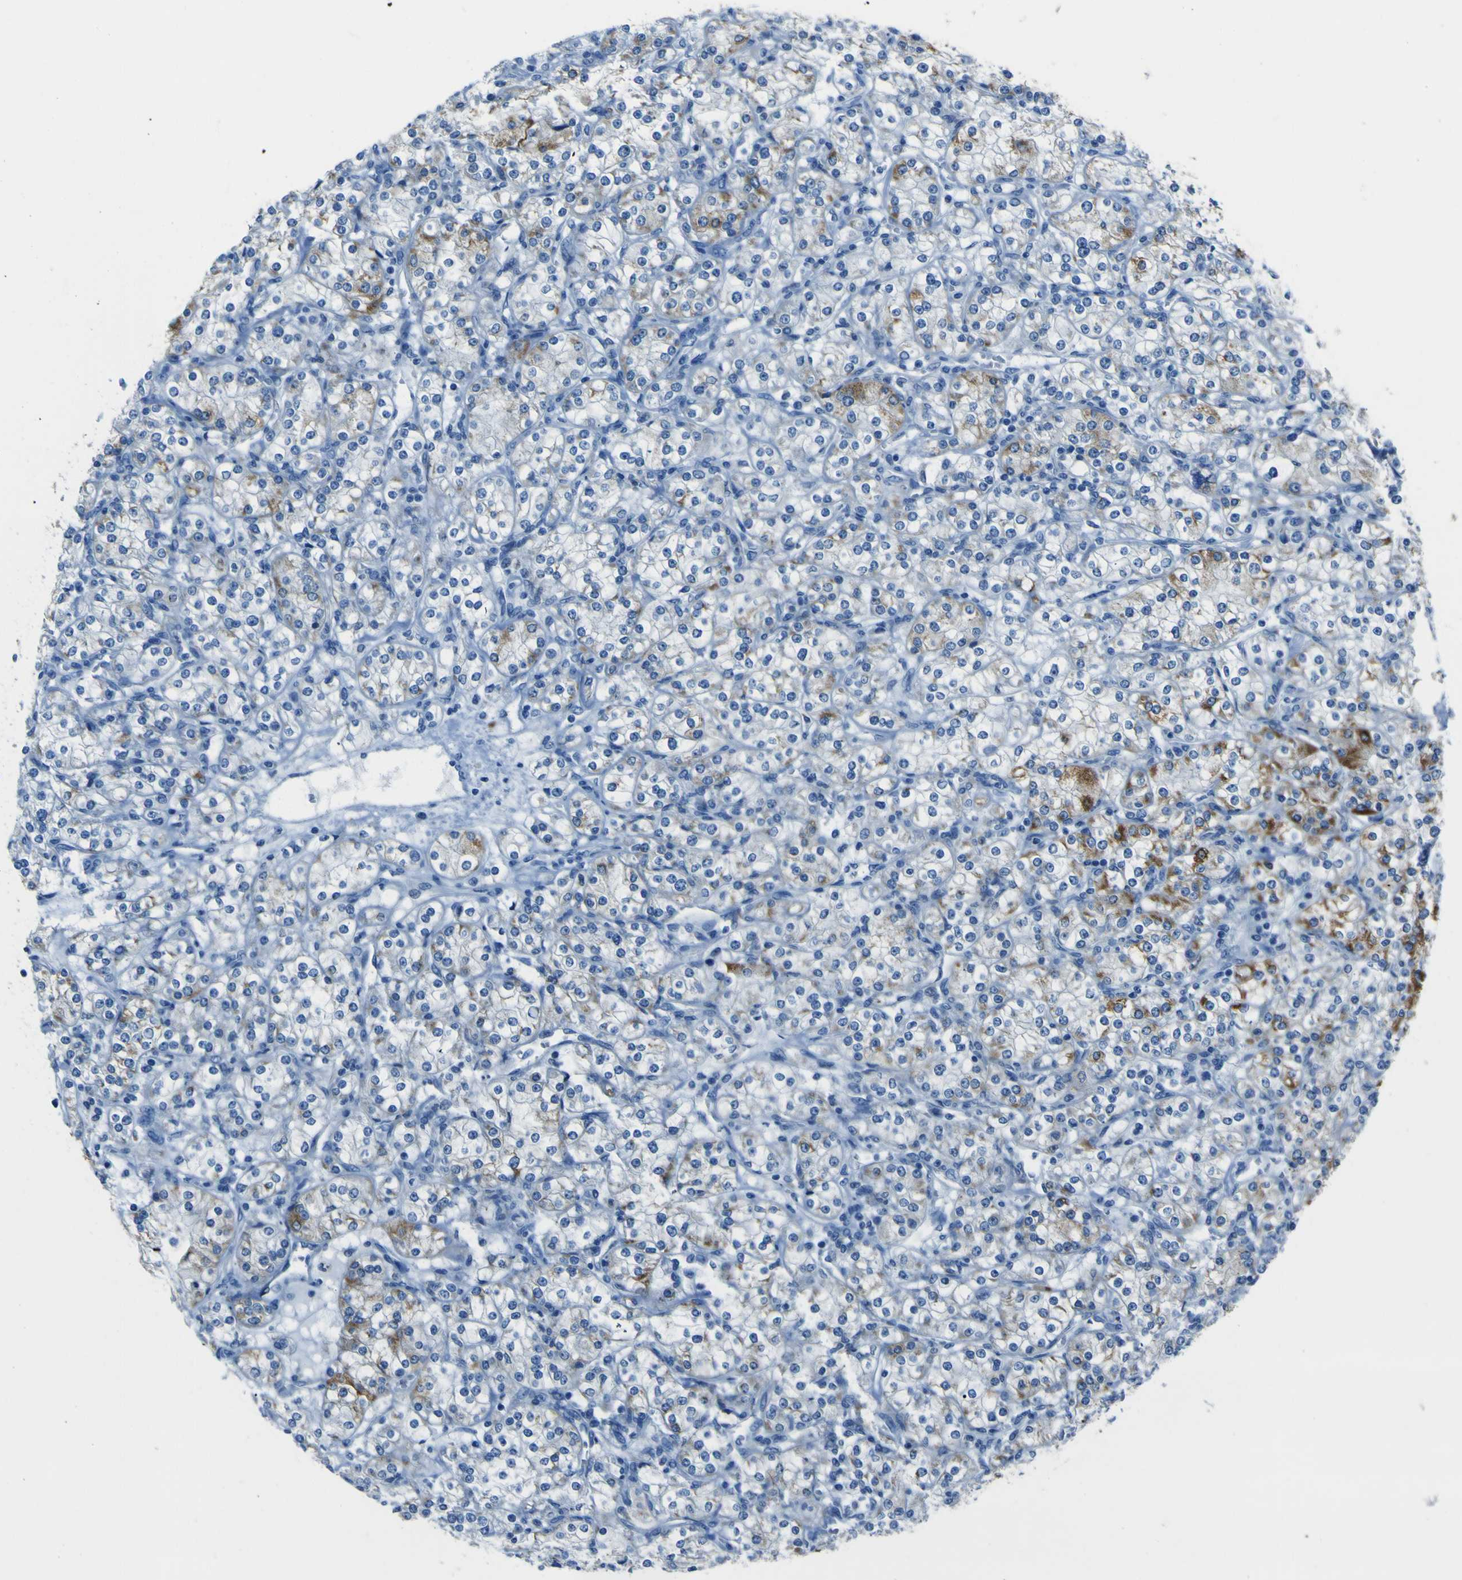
{"staining": {"intensity": "moderate", "quantity": "<25%", "location": "cytoplasmic/membranous"}, "tissue": "renal cancer", "cell_type": "Tumor cells", "image_type": "cancer", "snomed": [{"axis": "morphology", "description": "Adenocarcinoma, NOS"}, {"axis": "topography", "description": "Kidney"}], "caption": "About <25% of tumor cells in human renal adenocarcinoma display moderate cytoplasmic/membranous protein positivity as visualized by brown immunohistochemical staining.", "gene": "ACSL1", "patient": {"sex": "male", "age": 77}}